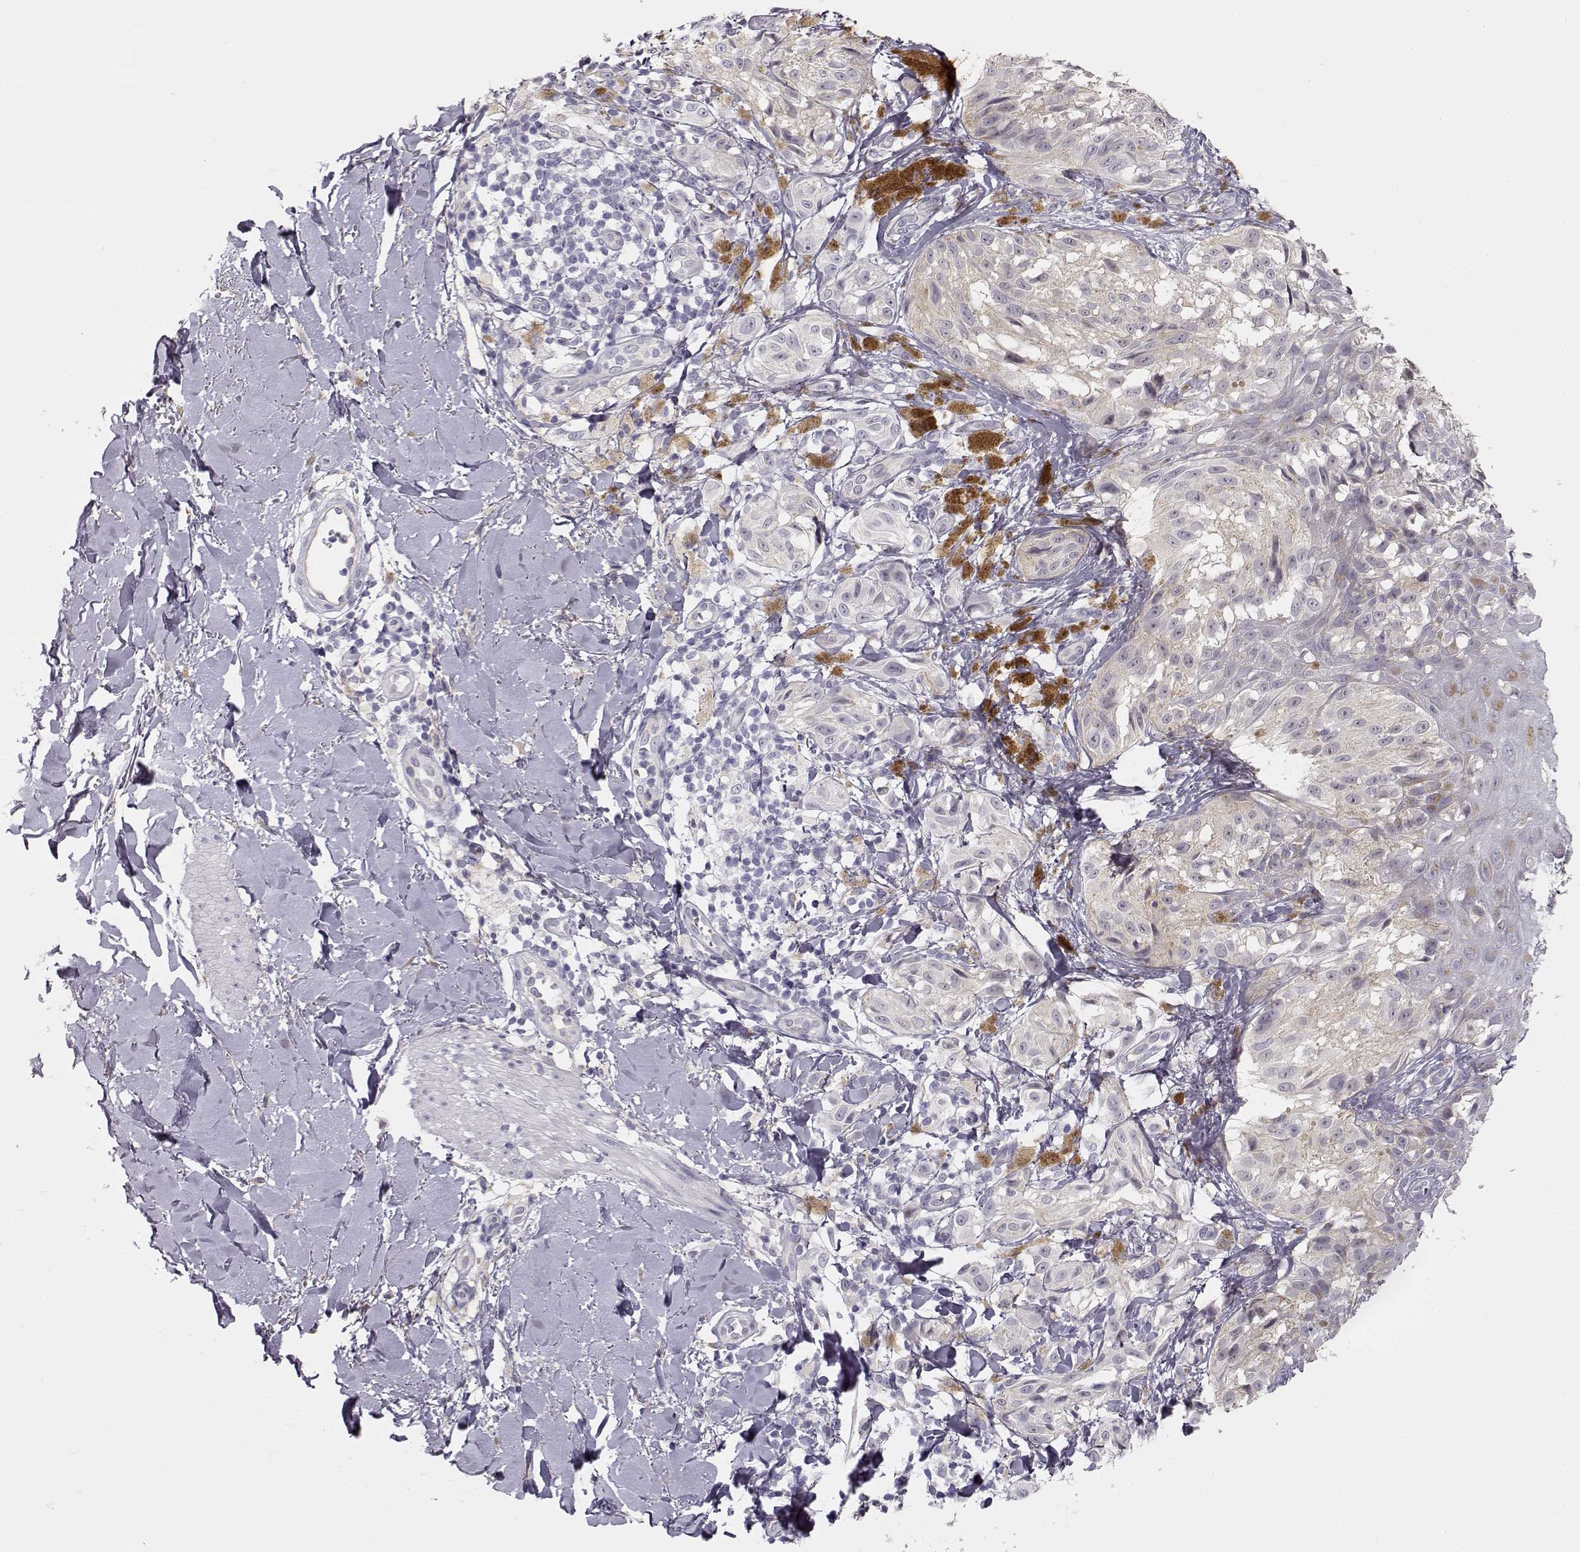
{"staining": {"intensity": "negative", "quantity": "none", "location": "none"}, "tissue": "melanoma", "cell_type": "Tumor cells", "image_type": "cancer", "snomed": [{"axis": "morphology", "description": "Malignant melanoma, NOS"}, {"axis": "topography", "description": "Skin"}], "caption": "The histopathology image demonstrates no significant positivity in tumor cells of malignant melanoma.", "gene": "GLIPR1L2", "patient": {"sex": "male", "age": 36}}